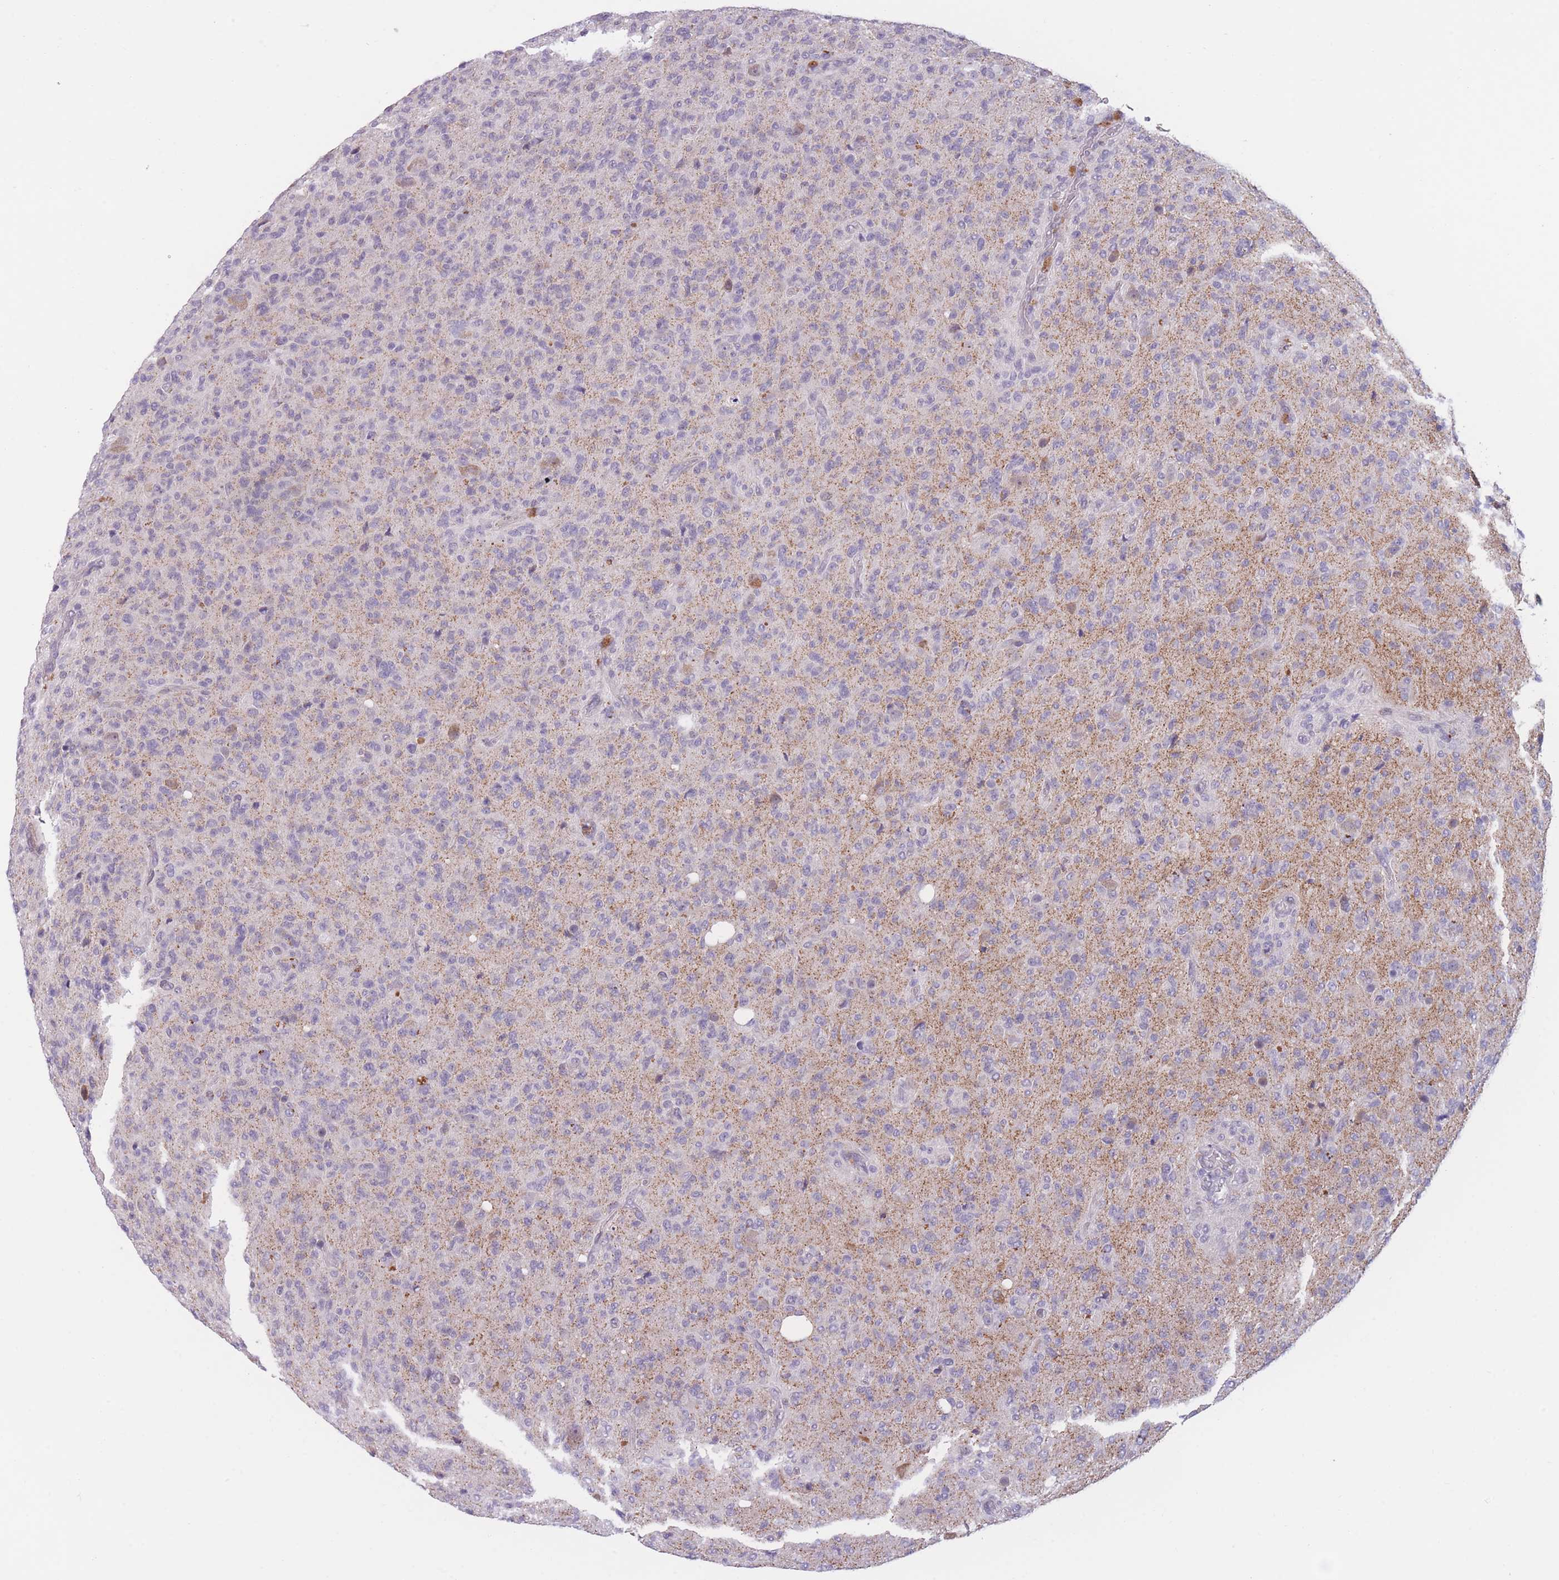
{"staining": {"intensity": "negative", "quantity": "none", "location": "none"}, "tissue": "glioma", "cell_type": "Tumor cells", "image_type": "cancer", "snomed": [{"axis": "morphology", "description": "Glioma, malignant, High grade"}, {"axis": "topography", "description": "Brain"}], "caption": "Micrograph shows no significant protein expression in tumor cells of glioma.", "gene": "COL27A1", "patient": {"sex": "female", "age": 57}}